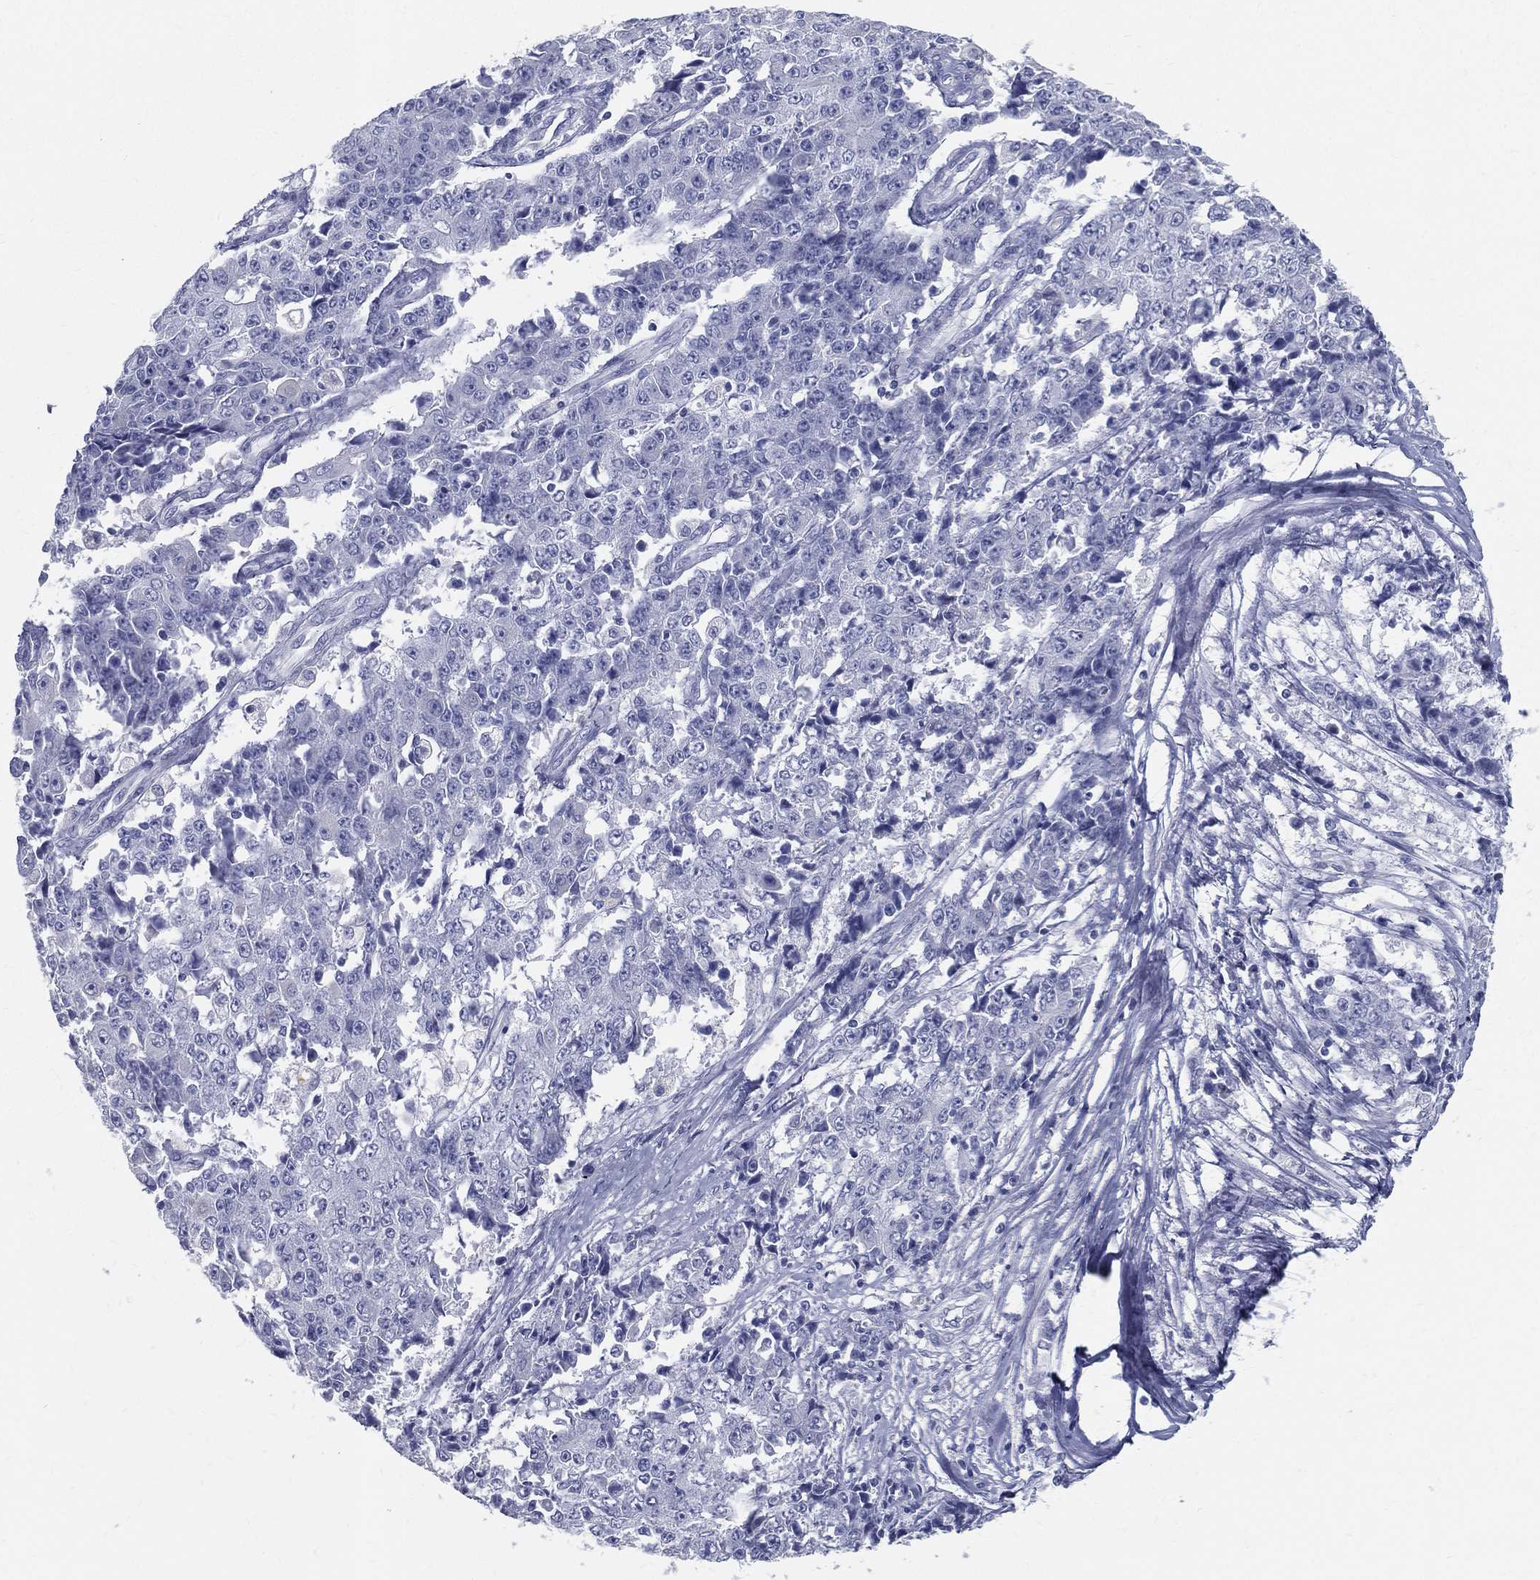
{"staining": {"intensity": "negative", "quantity": "none", "location": "none"}, "tissue": "ovarian cancer", "cell_type": "Tumor cells", "image_type": "cancer", "snomed": [{"axis": "morphology", "description": "Carcinoma, endometroid"}, {"axis": "topography", "description": "Ovary"}], "caption": "Photomicrograph shows no protein expression in tumor cells of ovarian endometroid carcinoma tissue. (Stains: DAB immunohistochemistry (IHC) with hematoxylin counter stain, Microscopy: brightfield microscopy at high magnification).", "gene": "STS", "patient": {"sex": "female", "age": 42}}